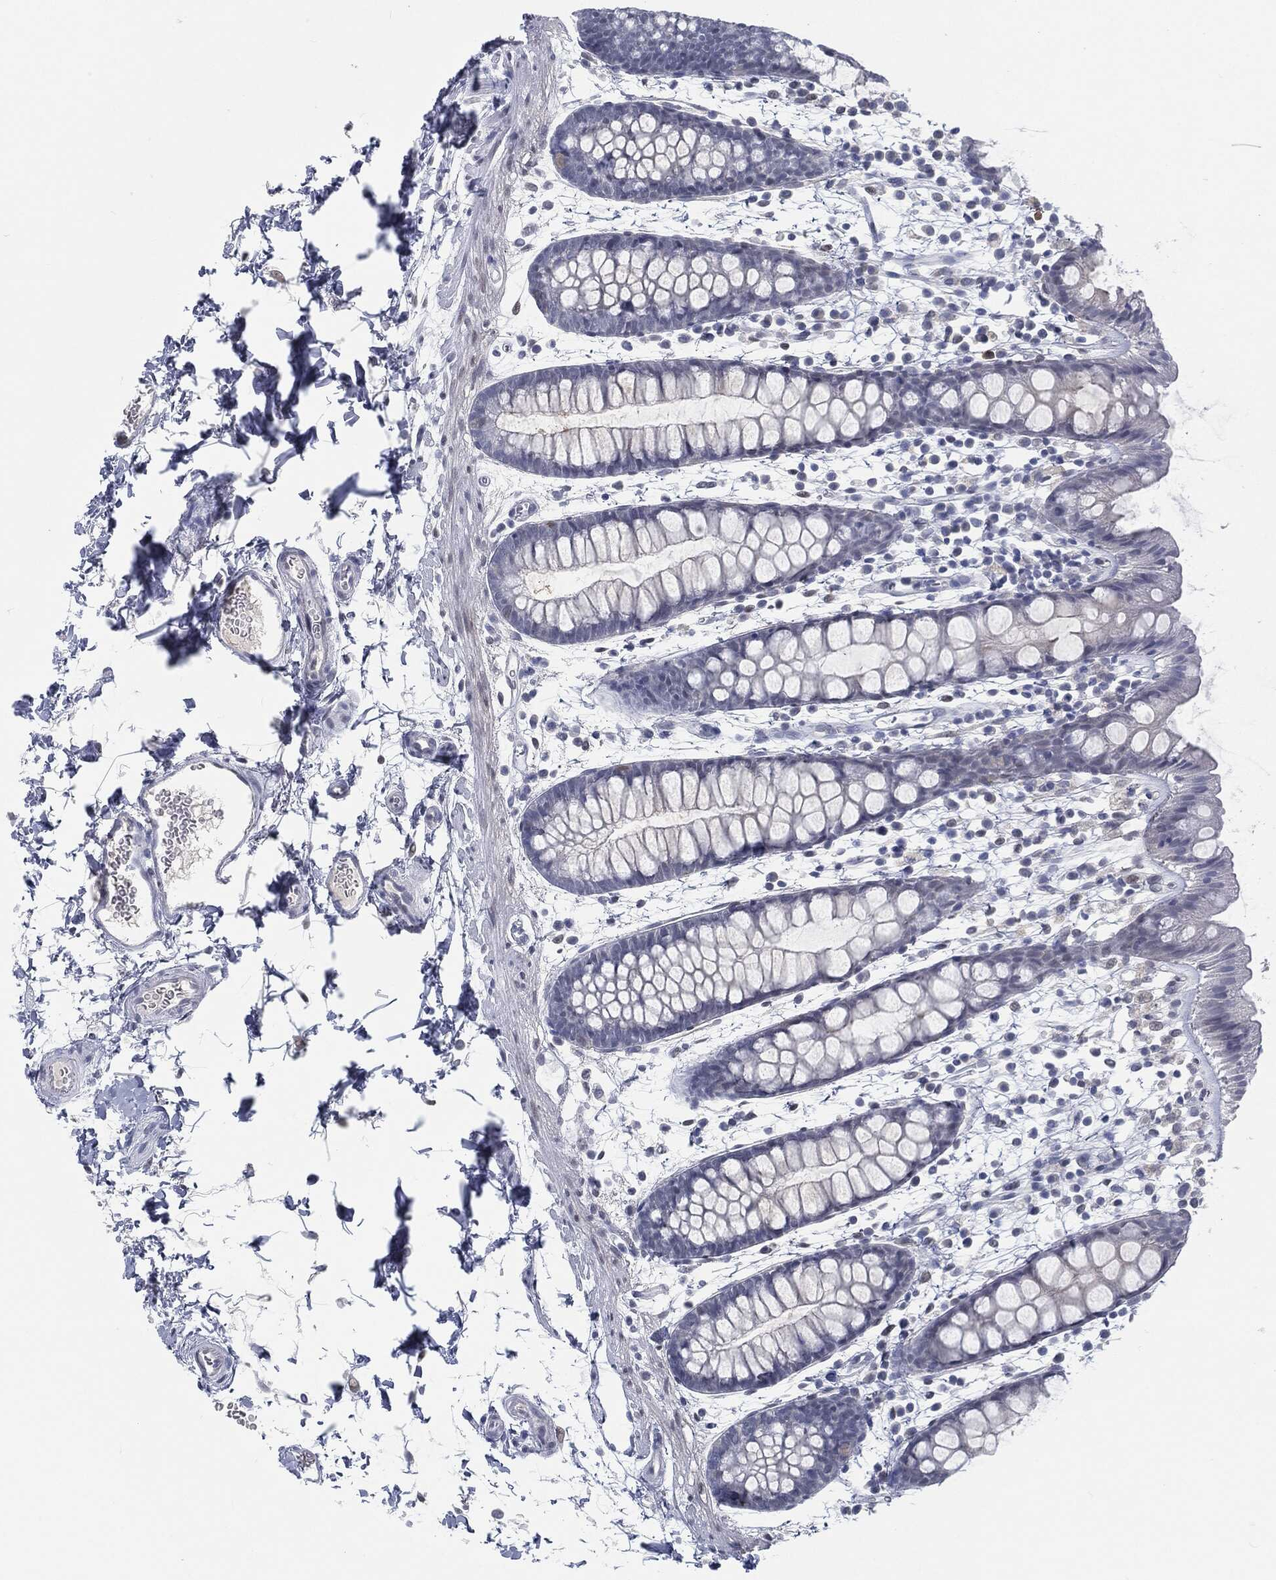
{"staining": {"intensity": "negative", "quantity": "none", "location": "none"}, "tissue": "rectum", "cell_type": "Glandular cells", "image_type": "normal", "snomed": [{"axis": "morphology", "description": "Normal tissue, NOS"}, {"axis": "topography", "description": "Rectum"}], "caption": "This is an IHC image of normal rectum. There is no staining in glandular cells.", "gene": "PROM1", "patient": {"sex": "male", "age": 57}}